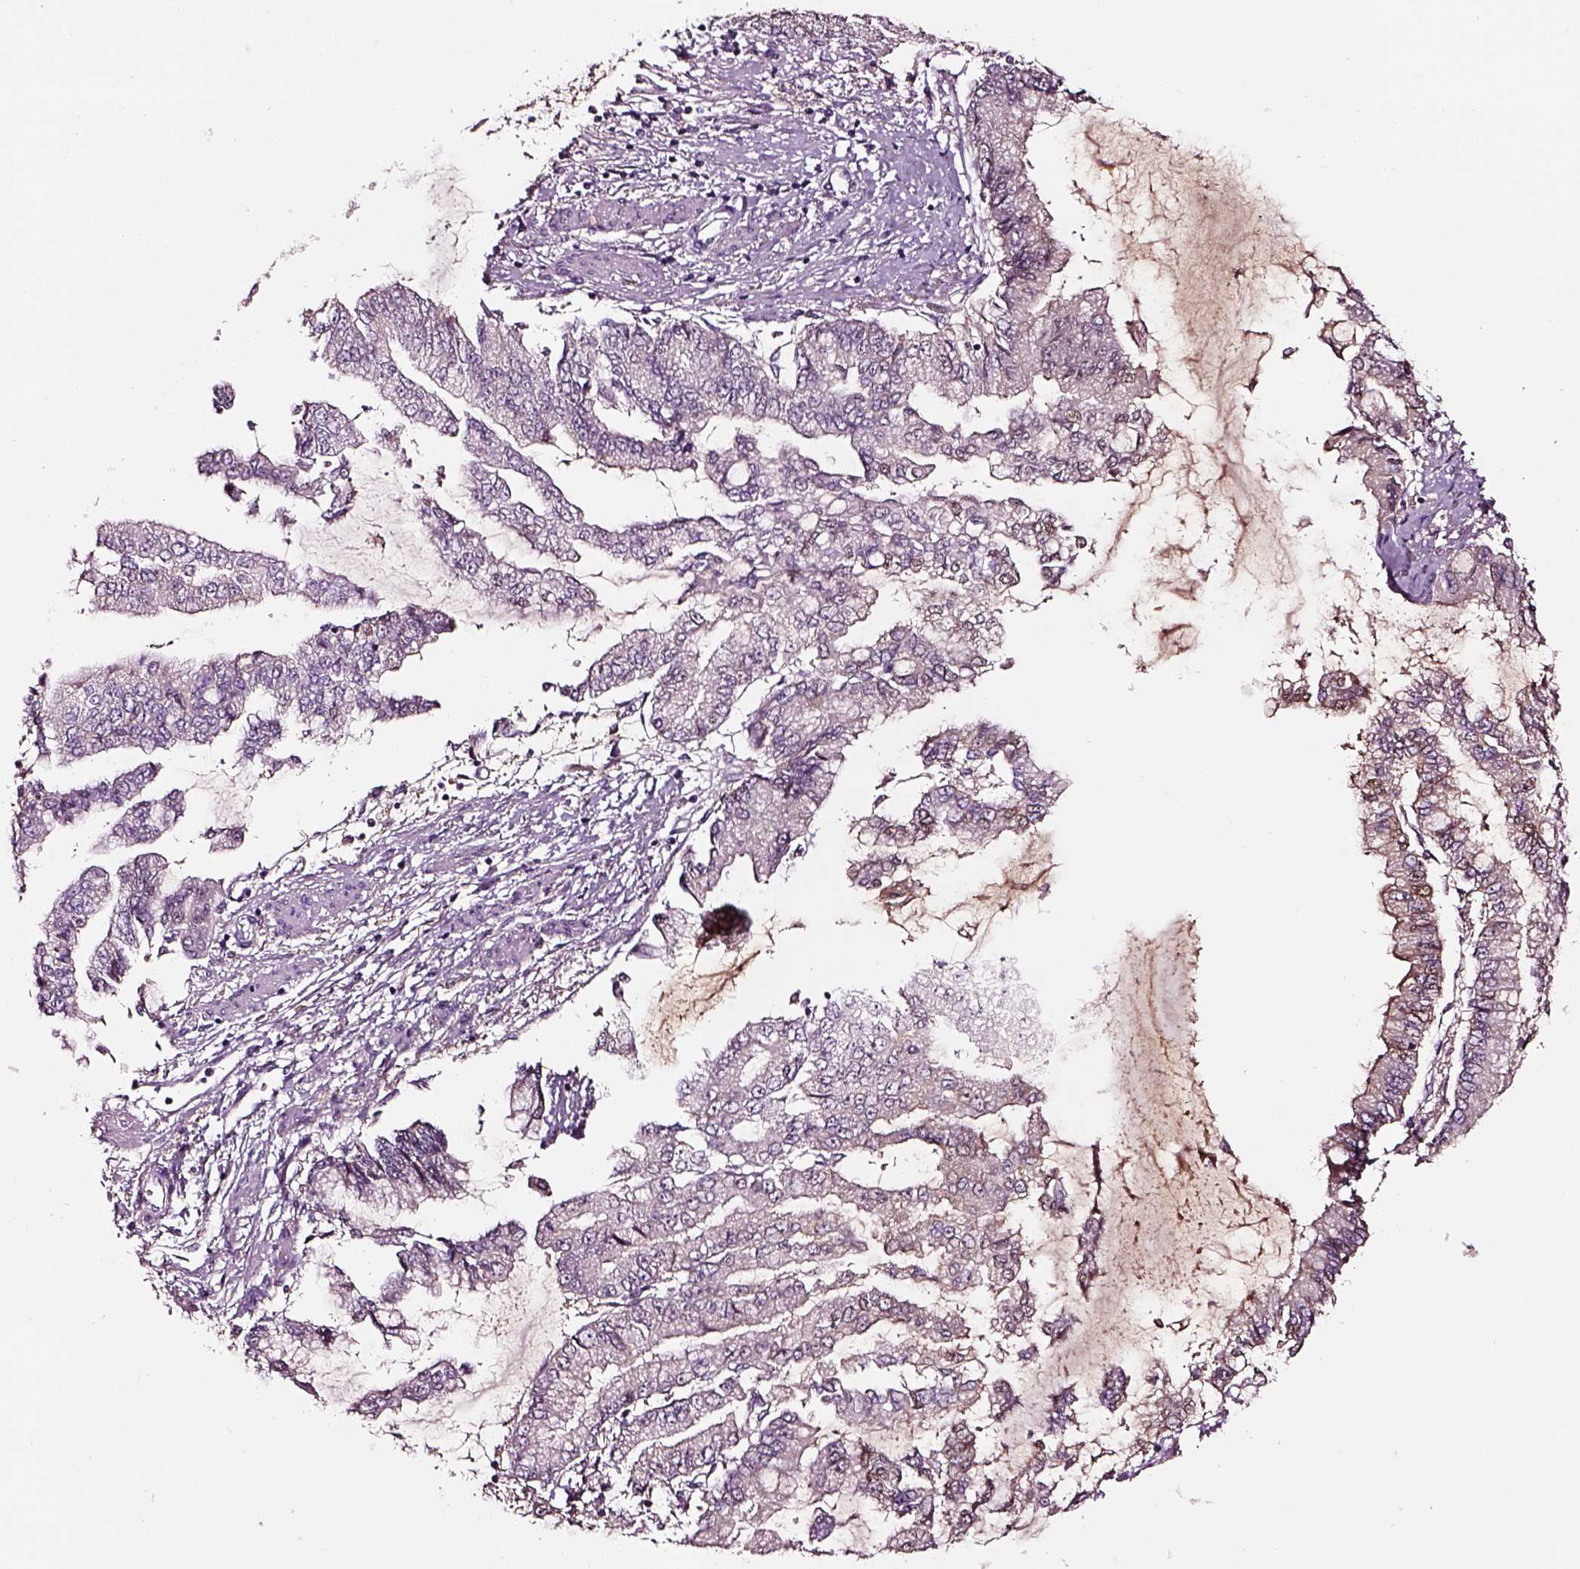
{"staining": {"intensity": "negative", "quantity": "none", "location": "none"}, "tissue": "stomach cancer", "cell_type": "Tumor cells", "image_type": "cancer", "snomed": [{"axis": "morphology", "description": "Adenocarcinoma, NOS"}, {"axis": "topography", "description": "Stomach, upper"}], "caption": "Immunohistochemical staining of stomach cancer reveals no significant expression in tumor cells.", "gene": "TF", "patient": {"sex": "female", "age": 74}}